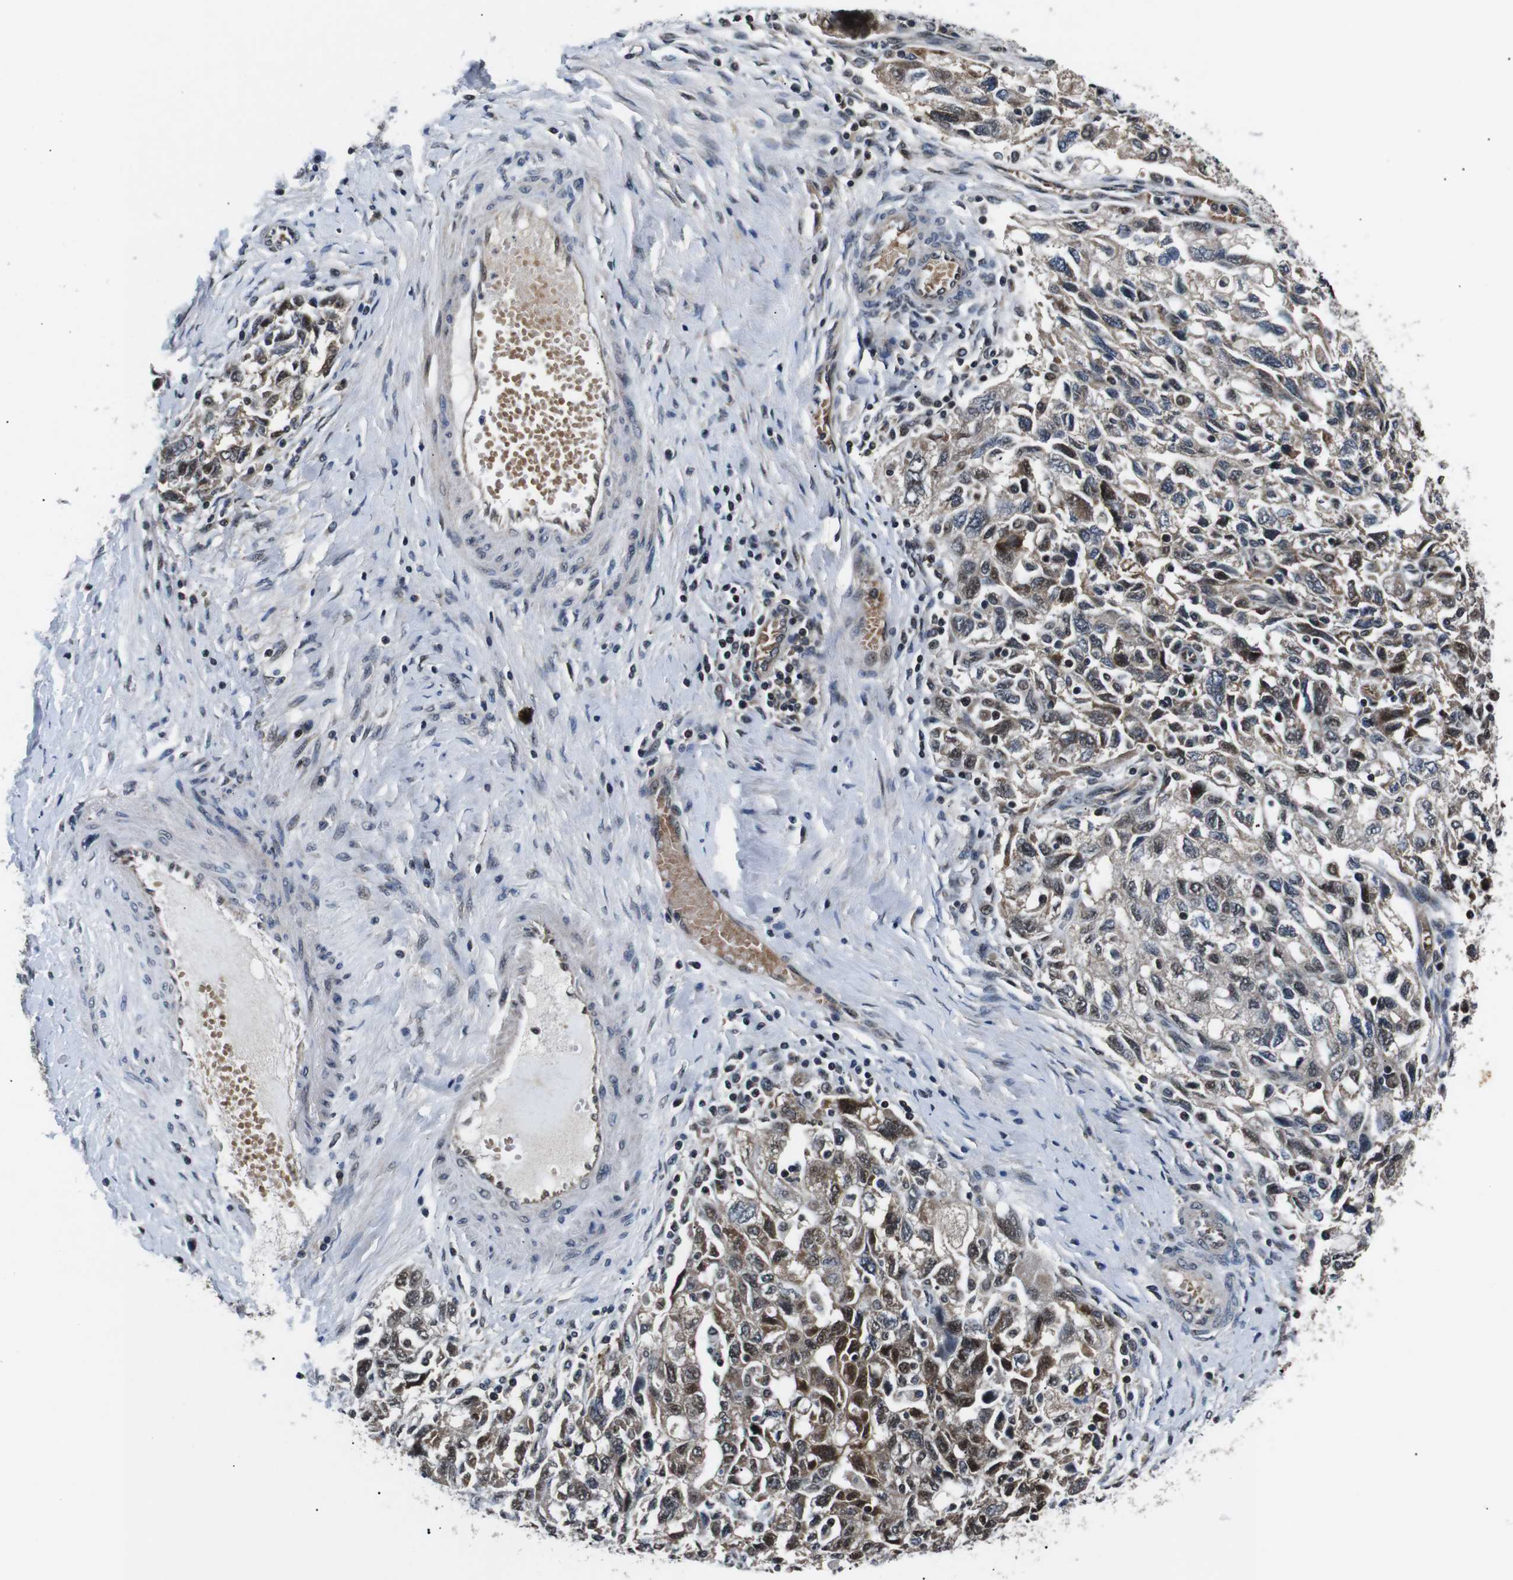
{"staining": {"intensity": "moderate", "quantity": ">75%", "location": "cytoplasmic/membranous,nuclear"}, "tissue": "ovarian cancer", "cell_type": "Tumor cells", "image_type": "cancer", "snomed": [{"axis": "morphology", "description": "Carcinoma, NOS"}, {"axis": "morphology", "description": "Cystadenocarcinoma, serous, NOS"}, {"axis": "topography", "description": "Ovary"}], "caption": "Protein expression analysis of human serous cystadenocarcinoma (ovarian) reveals moderate cytoplasmic/membranous and nuclear expression in about >75% of tumor cells.", "gene": "SKP1", "patient": {"sex": "female", "age": 69}}